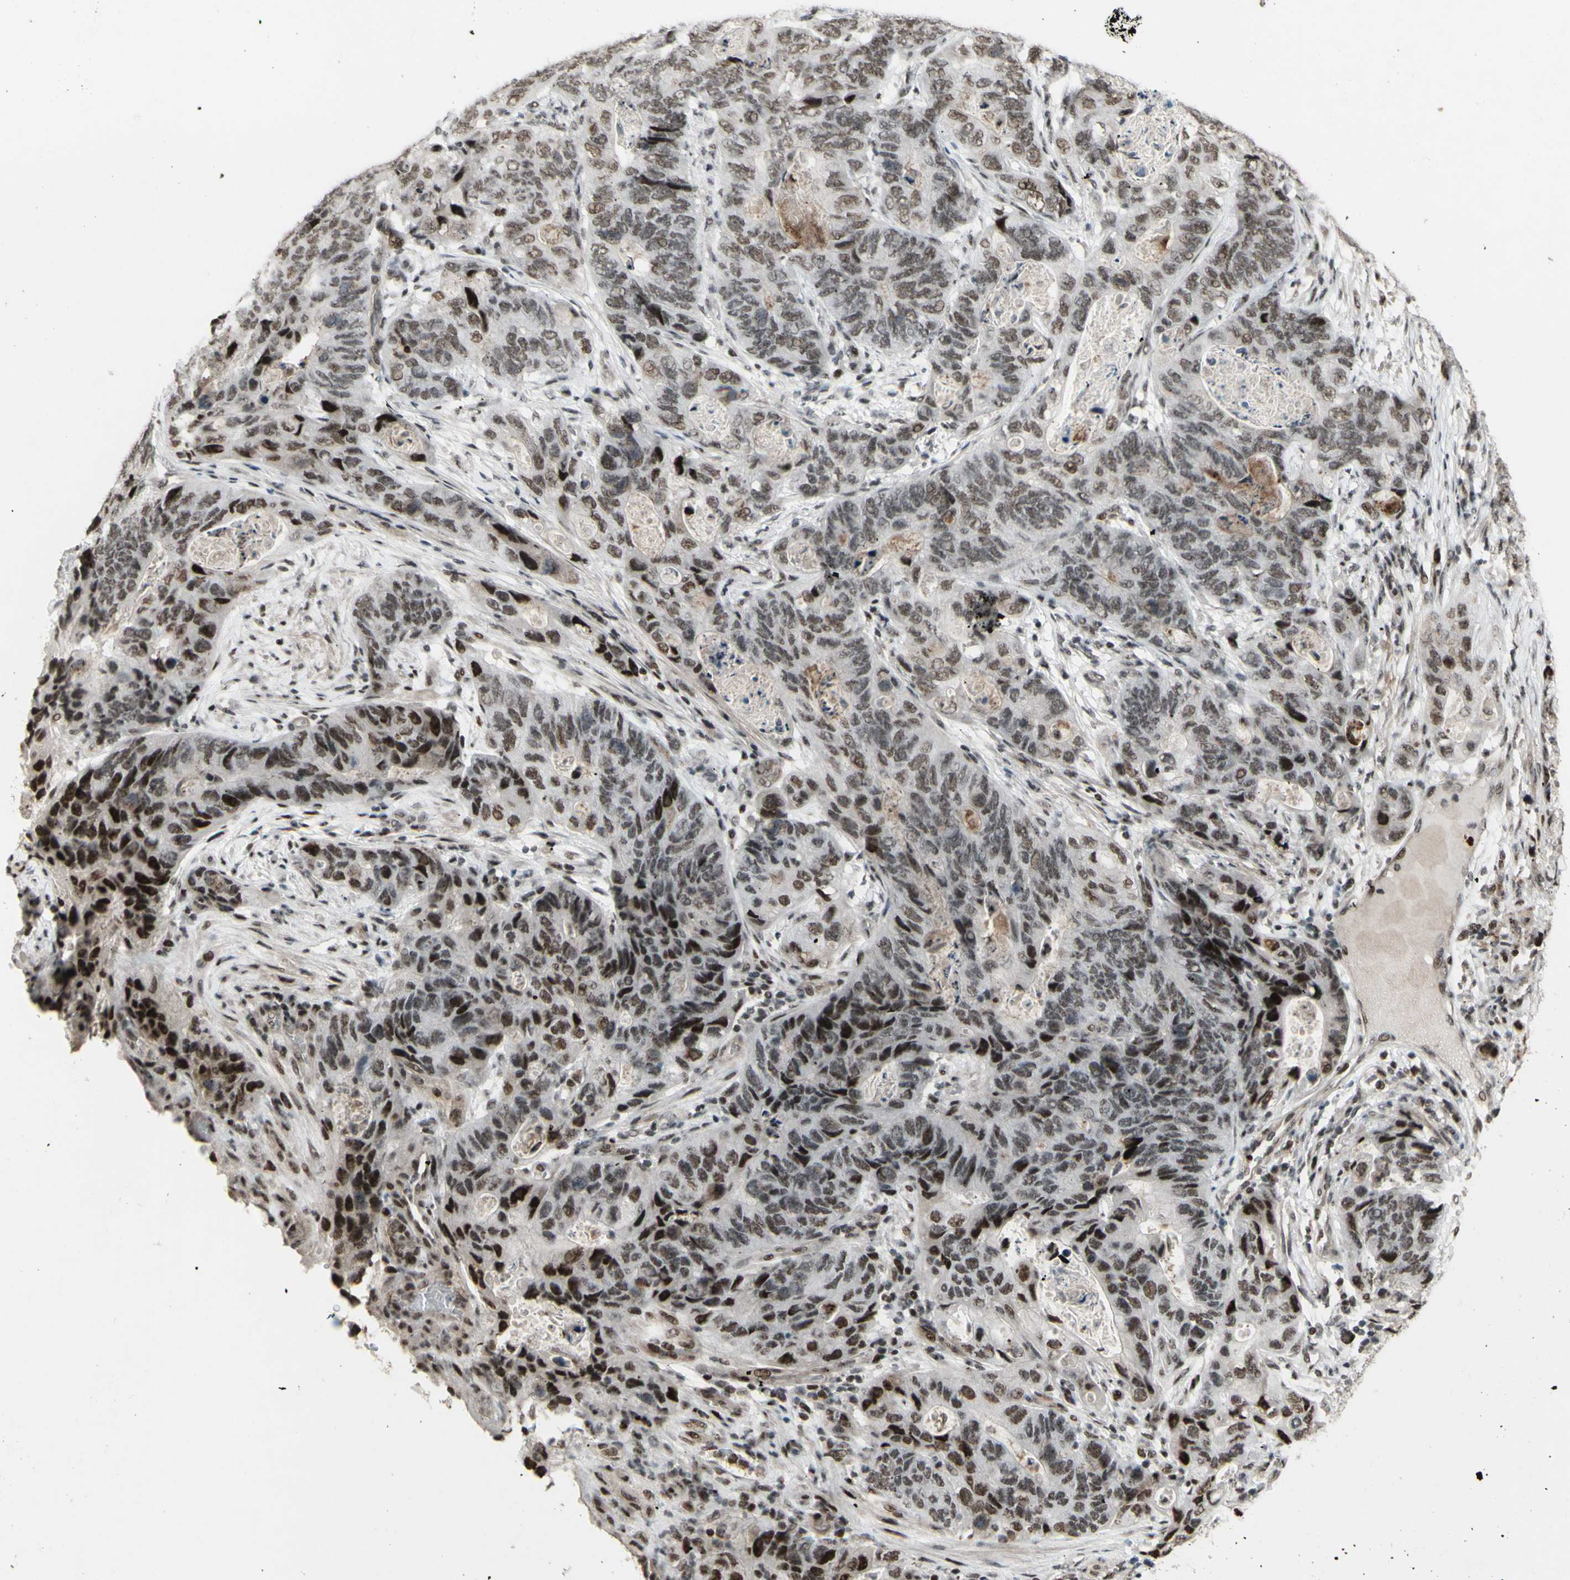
{"staining": {"intensity": "moderate", "quantity": "25%-75%", "location": "nuclear"}, "tissue": "stomach cancer", "cell_type": "Tumor cells", "image_type": "cancer", "snomed": [{"axis": "morphology", "description": "Adenocarcinoma, NOS"}, {"axis": "topography", "description": "Stomach"}], "caption": "Protein staining reveals moderate nuclear positivity in approximately 25%-75% of tumor cells in stomach cancer. (DAB (3,3'-diaminobenzidine) IHC with brightfield microscopy, high magnification).", "gene": "SUPT6H", "patient": {"sex": "female", "age": 89}}